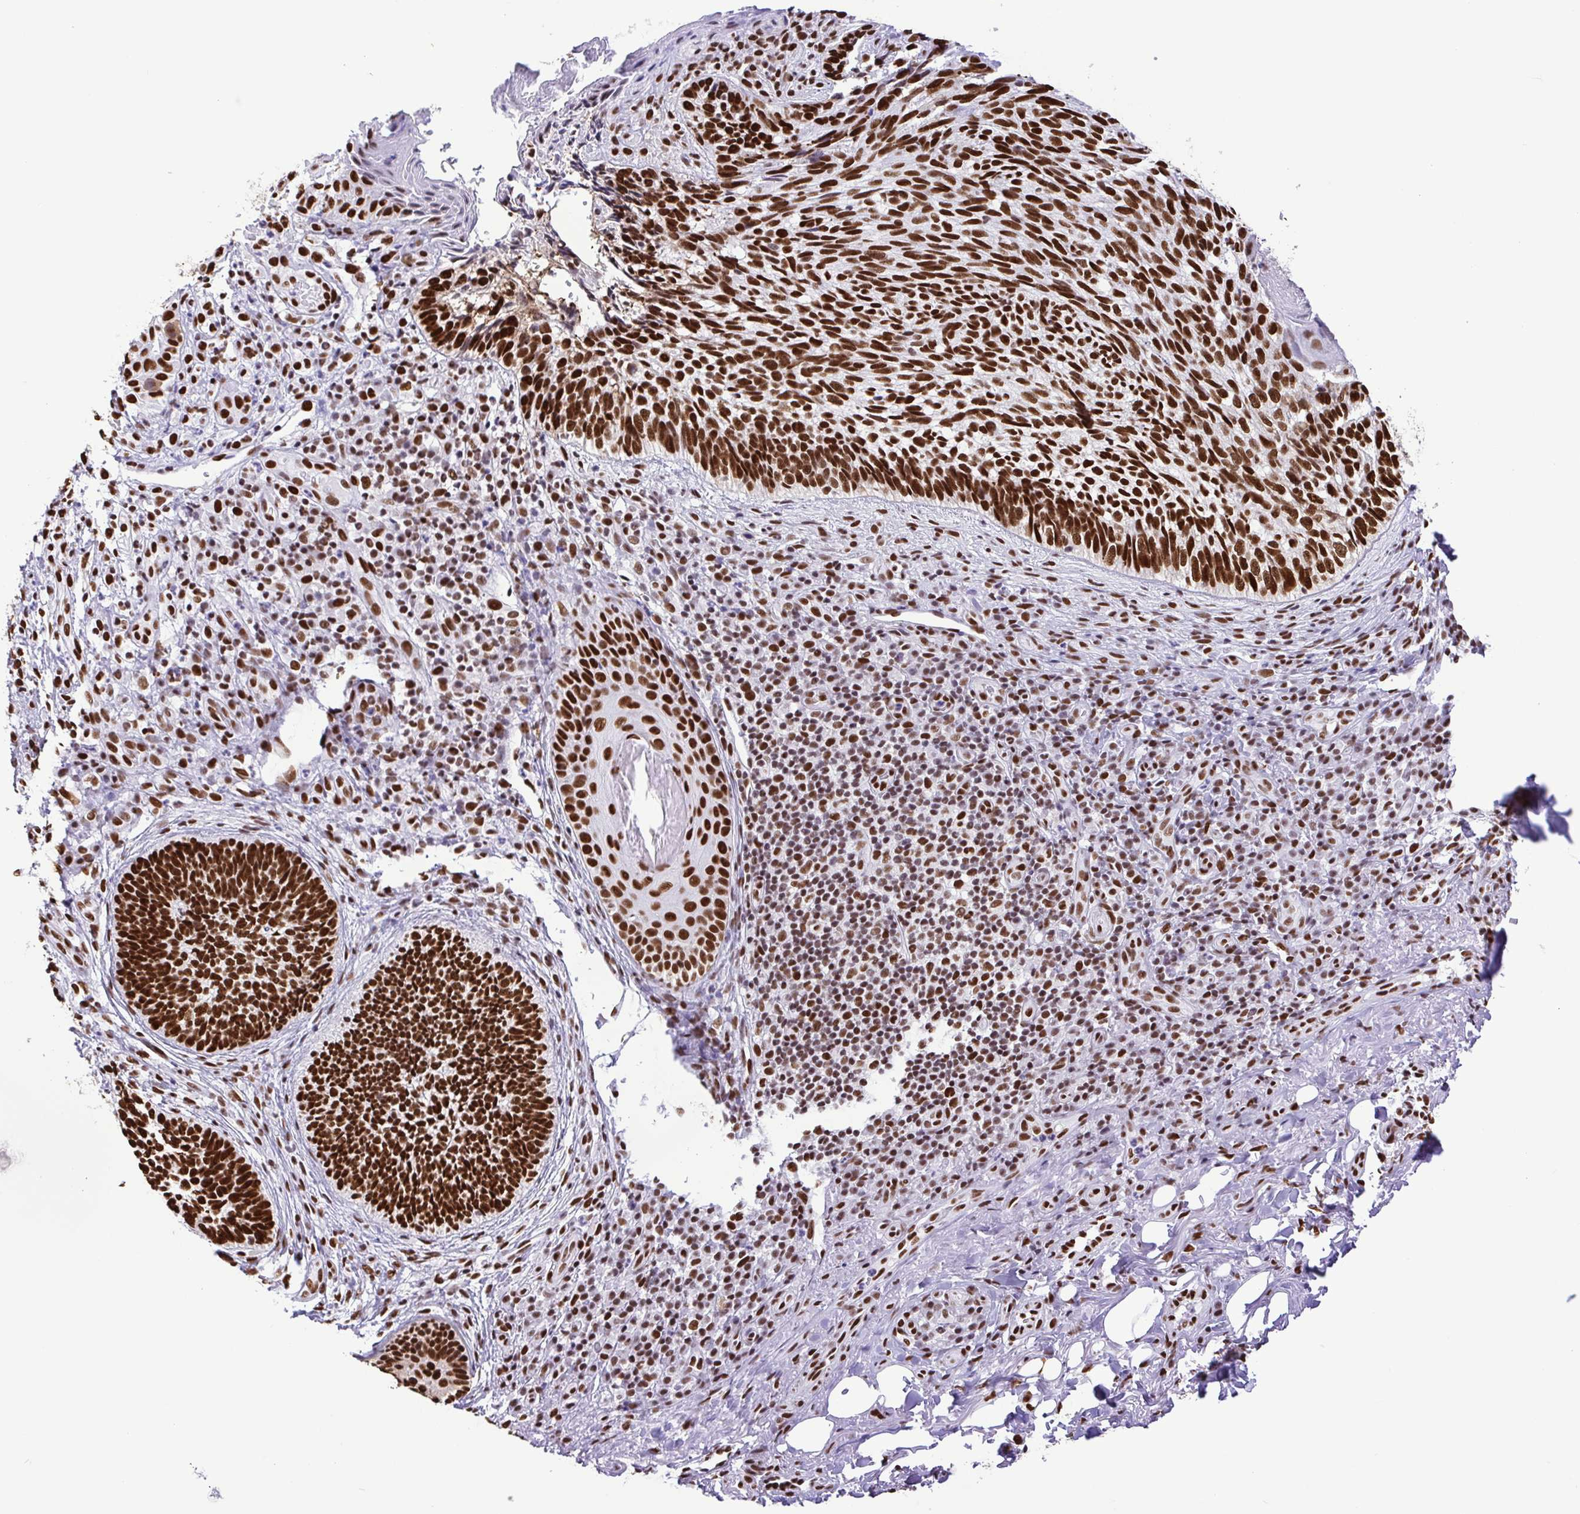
{"staining": {"intensity": "strong", "quantity": ">75%", "location": "nuclear"}, "tissue": "skin cancer", "cell_type": "Tumor cells", "image_type": "cancer", "snomed": [{"axis": "morphology", "description": "Basal cell carcinoma"}, {"axis": "topography", "description": "Skin"}], "caption": "Immunohistochemistry micrograph of neoplastic tissue: human basal cell carcinoma (skin) stained using IHC displays high levels of strong protein expression localized specifically in the nuclear of tumor cells, appearing as a nuclear brown color.", "gene": "TRIM28", "patient": {"sex": "male", "age": 65}}